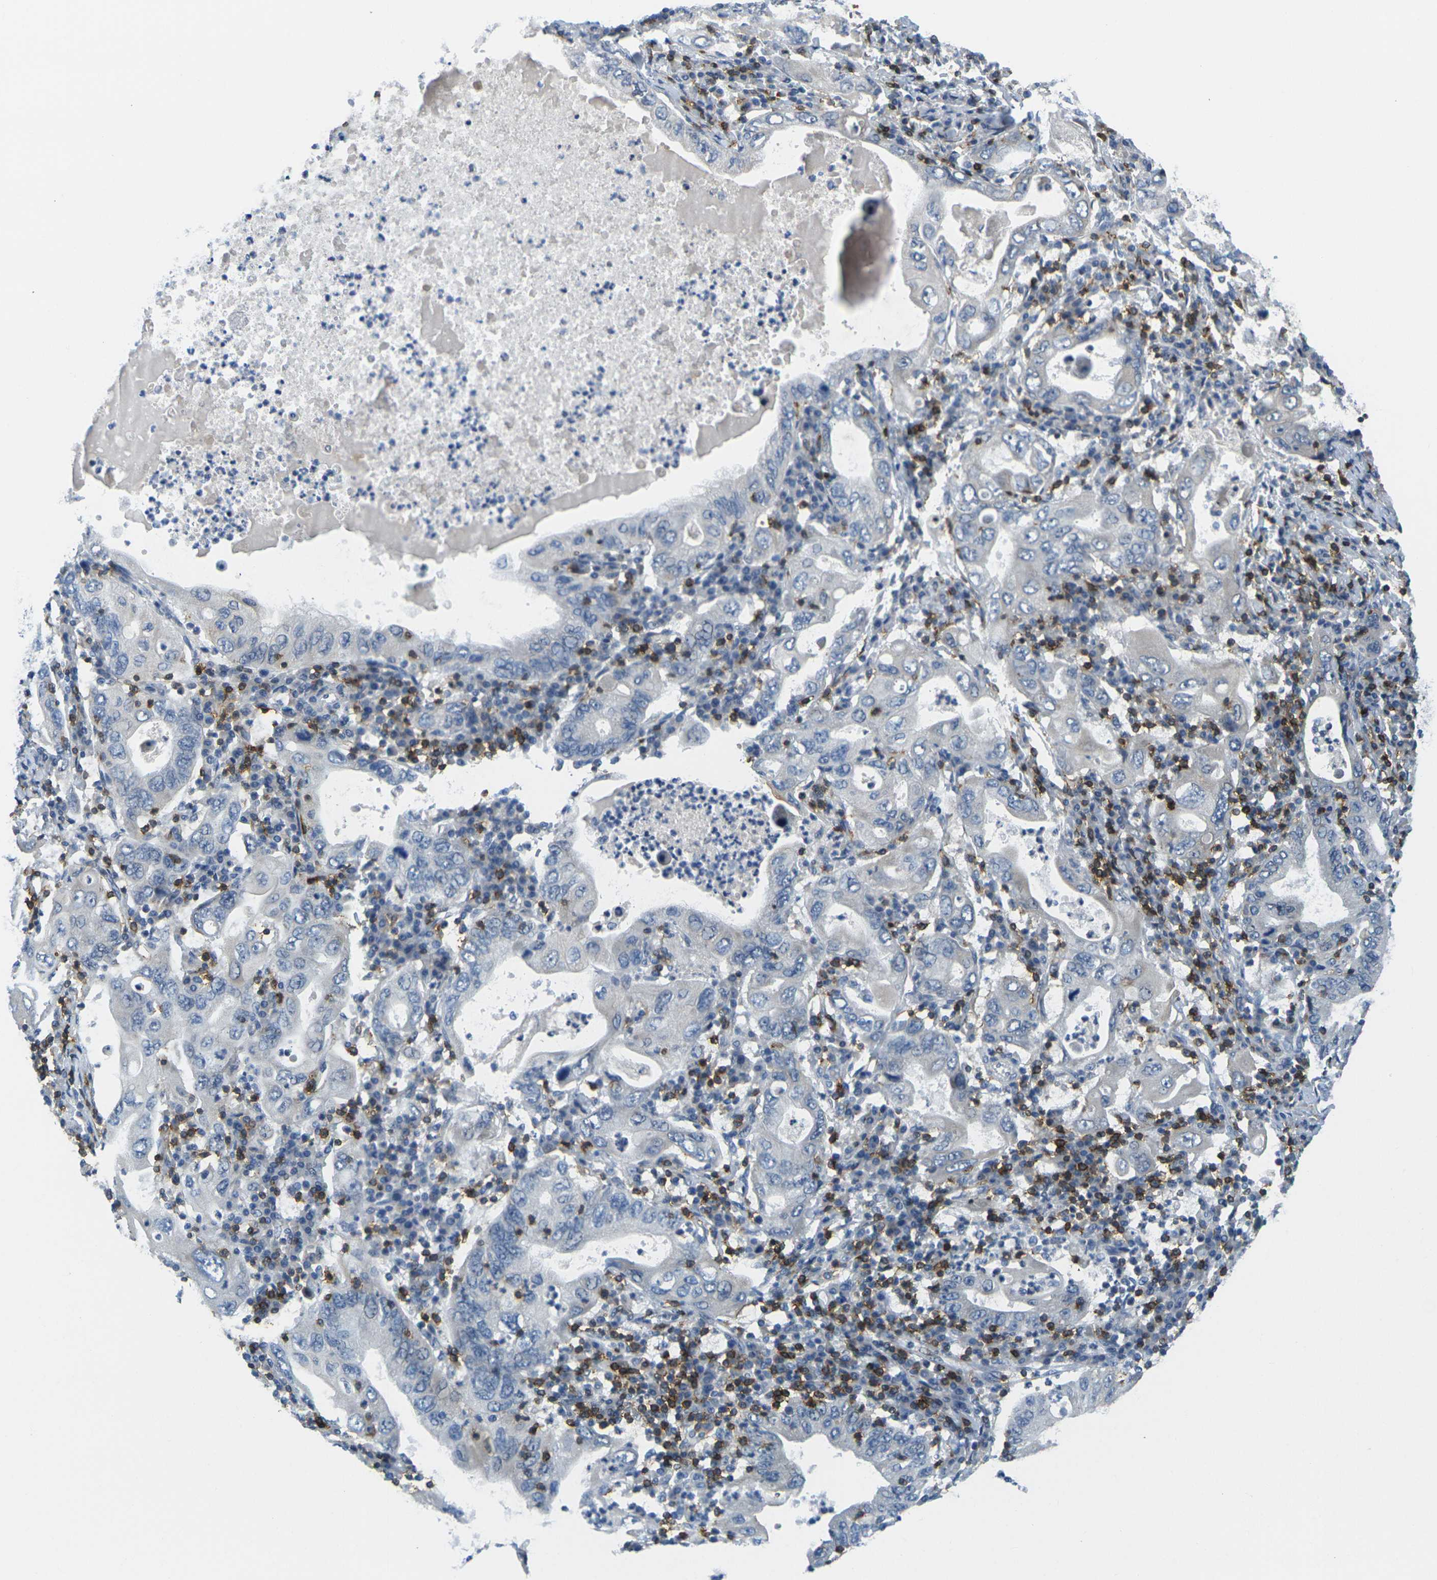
{"staining": {"intensity": "negative", "quantity": "none", "location": "none"}, "tissue": "stomach cancer", "cell_type": "Tumor cells", "image_type": "cancer", "snomed": [{"axis": "morphology", "description": "Normal tissue, NOS"}, {"axis": "morphology", "description": "Adenocarcinoma, NOS"}, {"axis": "topography", "description": "Esophagus"}, {"axis": "topography", "description": "Stomach, upper"}, {"axis": "topography", "description": "Peripheral nerve tissue"}], "caption": "Tumor cells are negative for brown protein staining in stomach cancer.", "gene": "CD3D", "patient": {"sex": "male", "age": 62}}